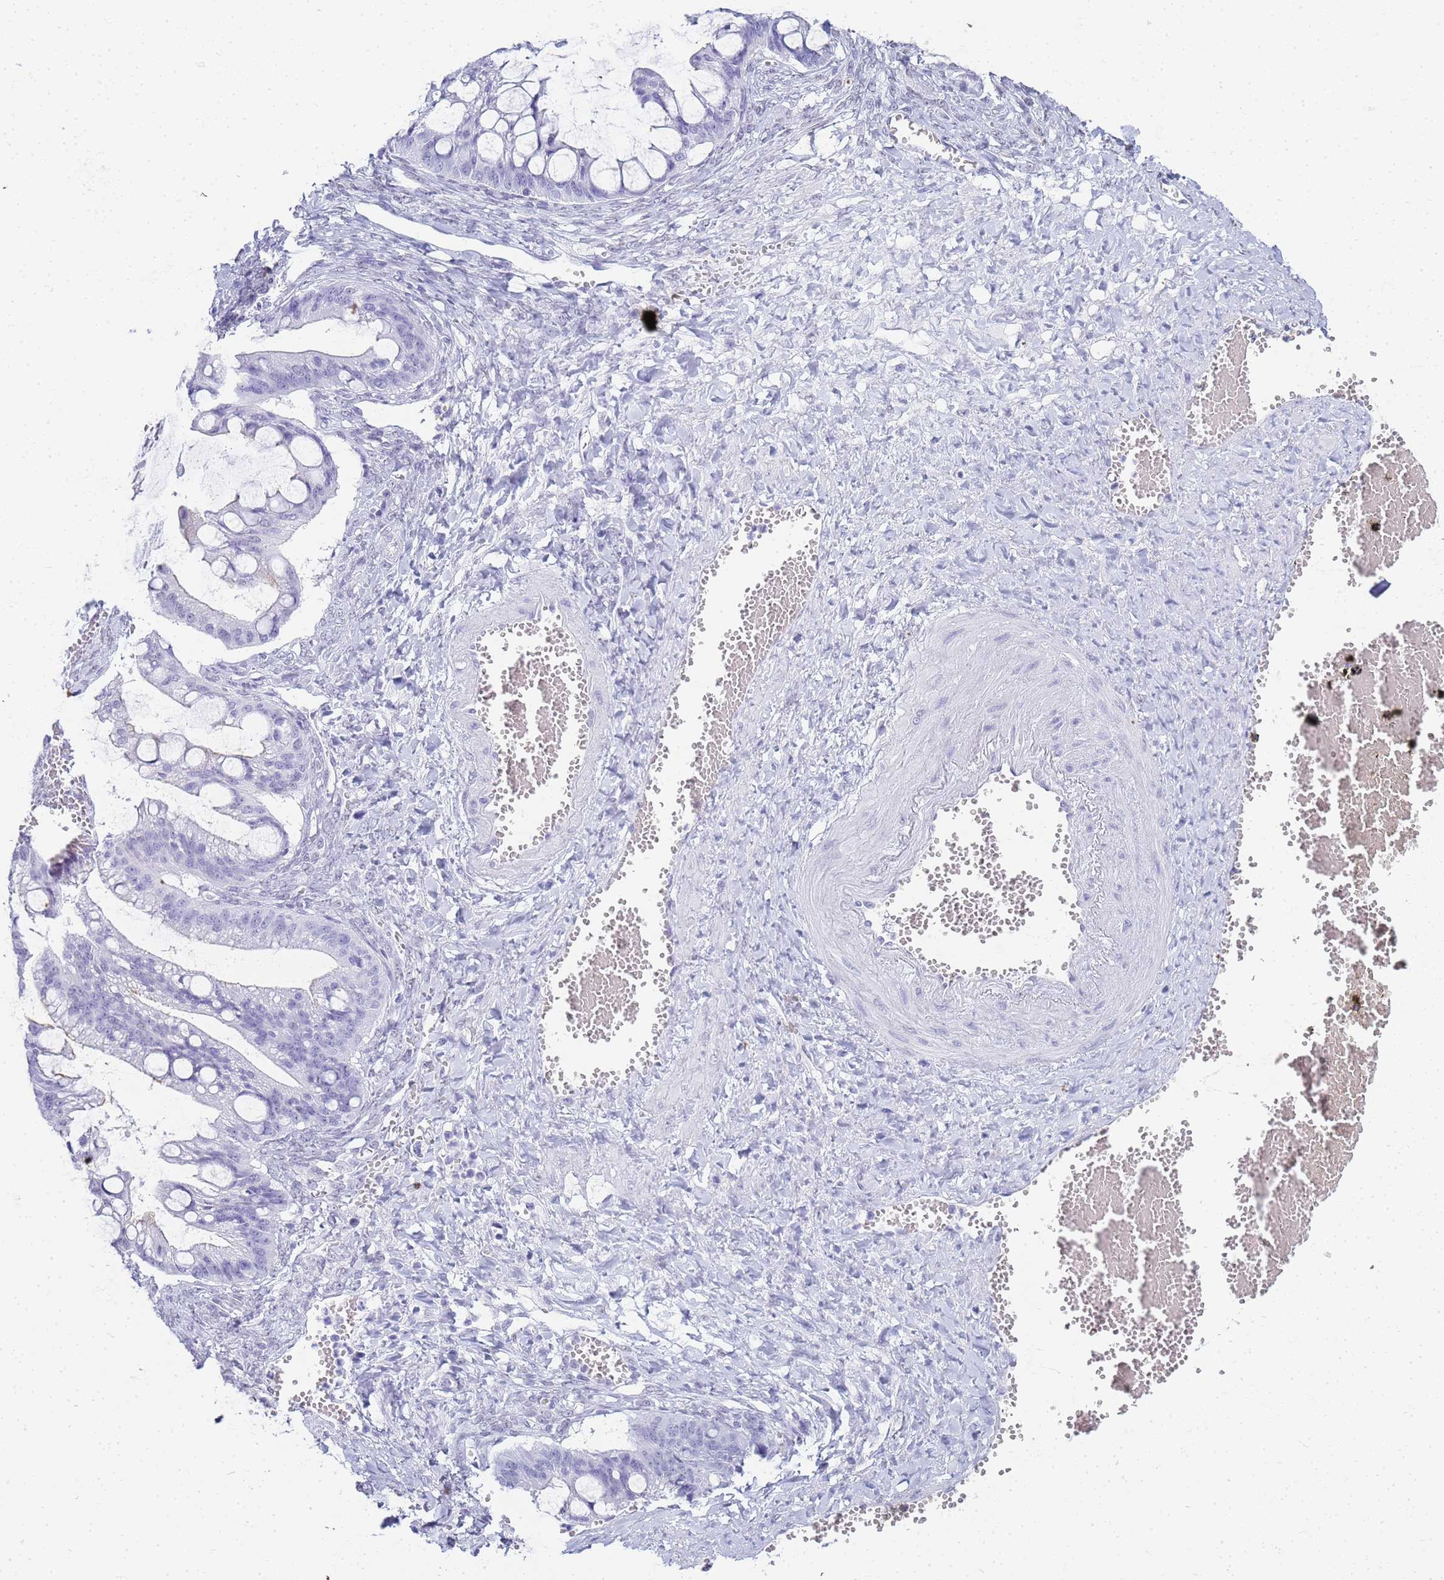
{"staining": {"intensity": "negative", "quantity": "none", "location": "none"}, "tissue": "ovarian cancer", "cell_type": "Tumor cells", "image_type": "cancer", "snomed": [{"axis": "morphology", "description": "Cystadenocarcinoma, mucinous, NOS"}, {"axis": "topography", "description": "Ovary"}], "caption": "Tumor cells show no significant protein expression in ovarian mucinous cystadenocarcinoma.", "gene": "SLC7A9", "patient": {"sex": "female", "age": 73}}